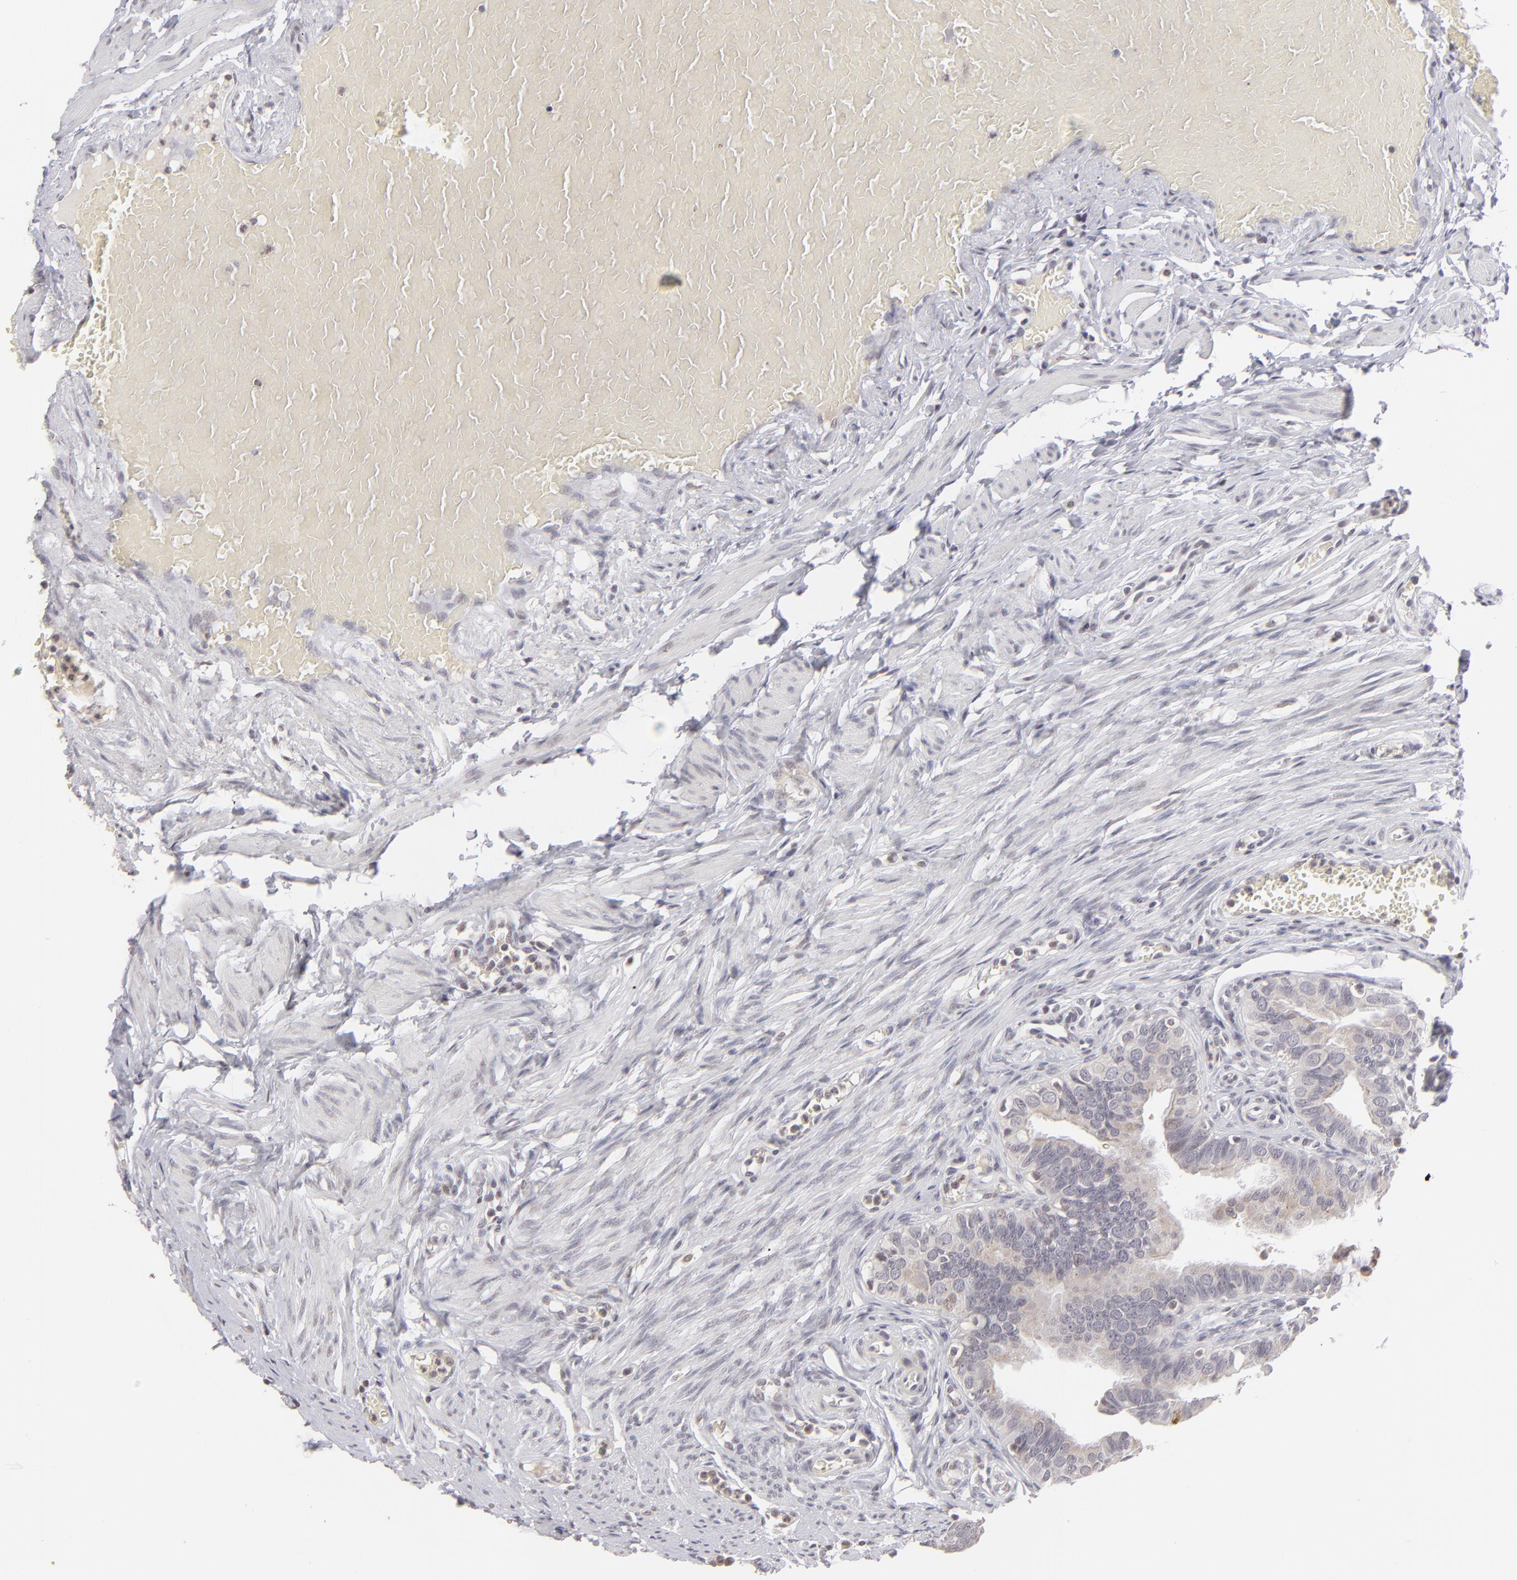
{"staining": {"intensity": "negative", "quantity": "none", "location": "none"}, "tissue": "fallopian tube", "cell_type": "Glandular cells", "image_type": "normal", "snomed": [{"axis": "morphology", "description": "Normal tissue, NOS"}, {"axis": "topography", "description": "Fallopian tube"}, {"axis": "topography", "description": "Ovary"}], "caption": "IHC of unremarkable fallopian tube displays no staining in glandular cells. (DAB (3,3'-diaminobenzidine) immunohistochemistry (IHC), high magnification).", "gene": "CLDN2", "patient": {"sex": "female", "age": 51}}